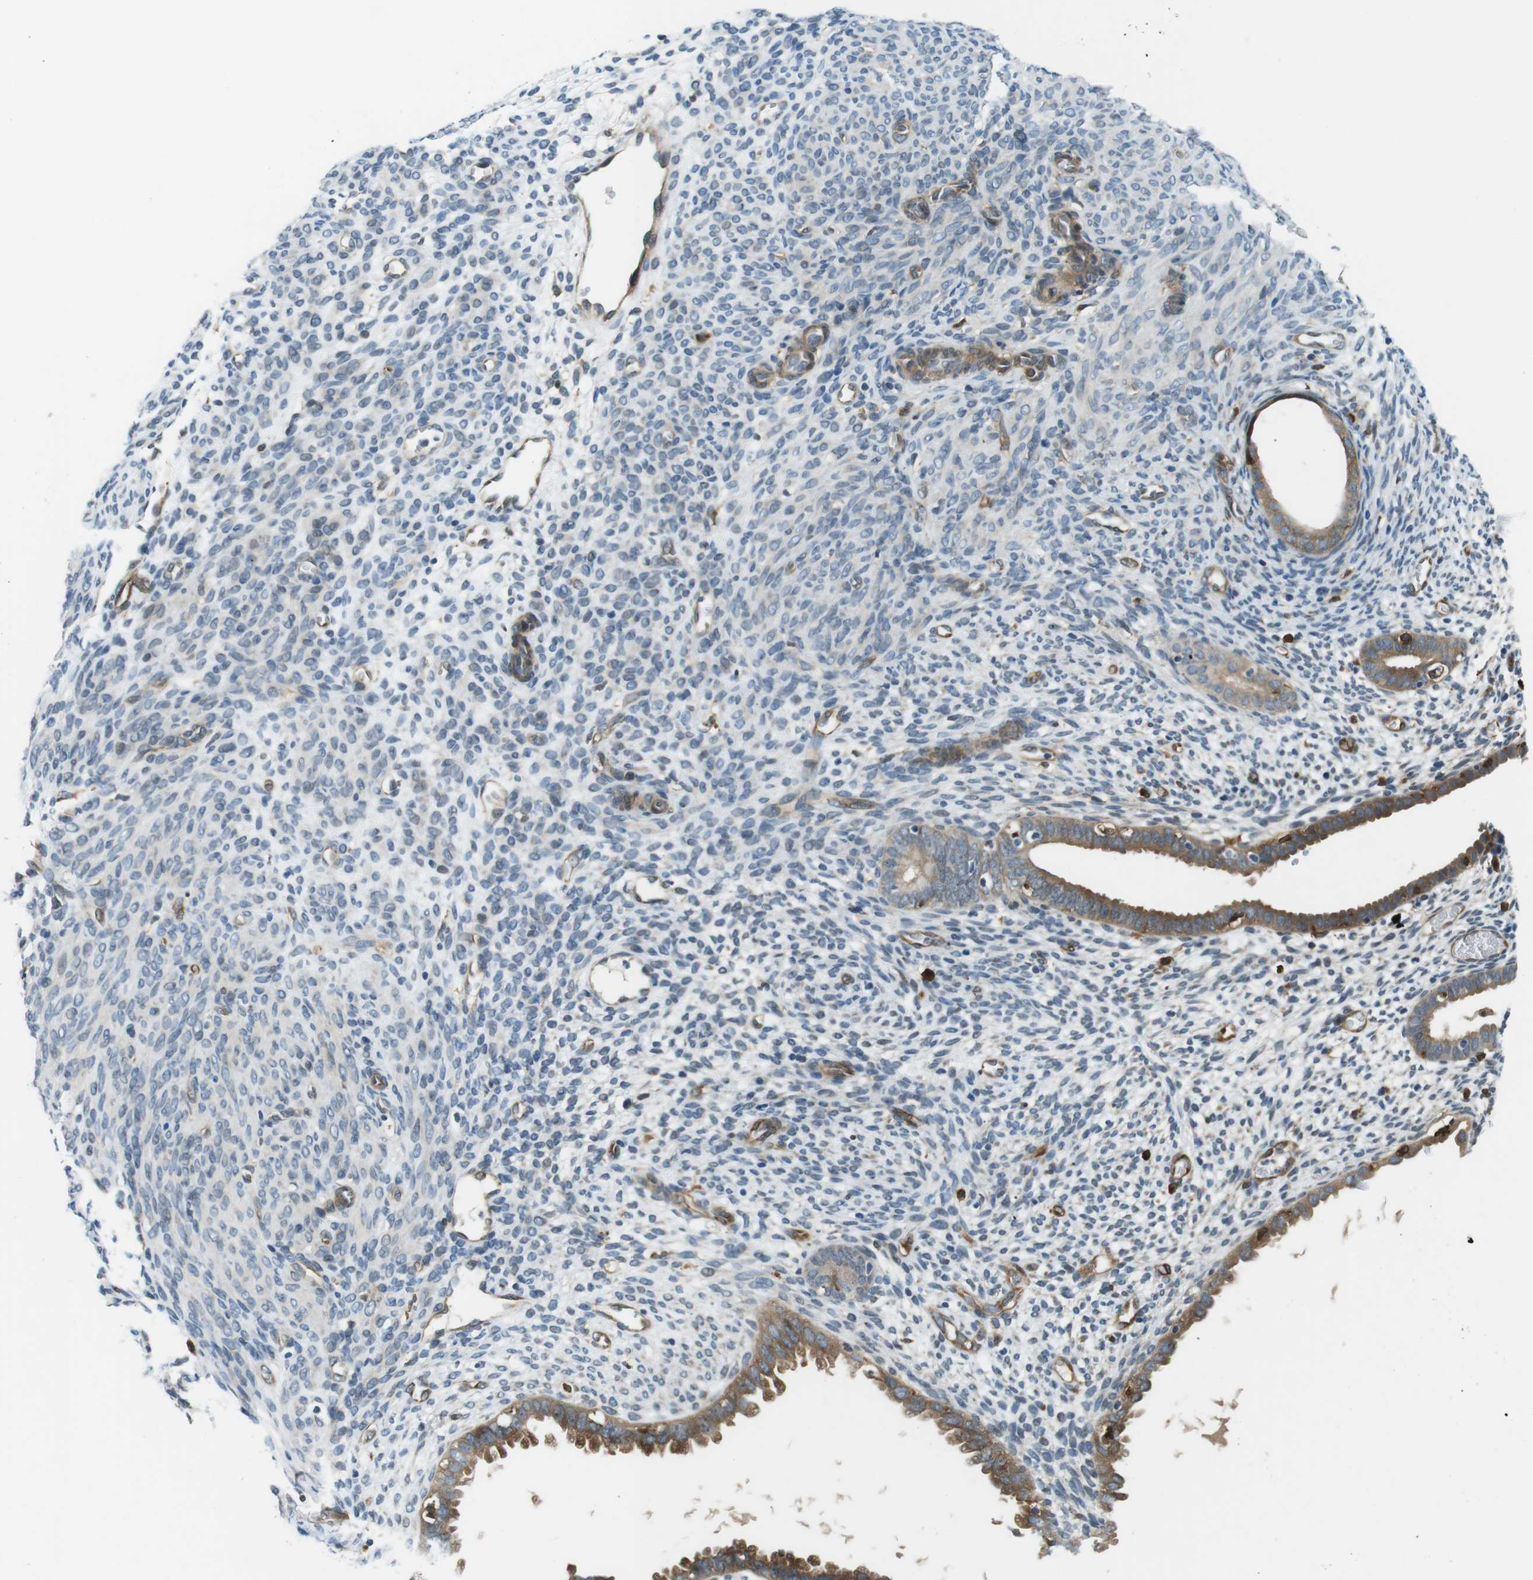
{"staining": {"intensity": "negative", "quantity": "none", "location": "none"}, "tissue": "endometrium", "cell_type": "Cells in endometrial stroma", "image_type": "normal", "snomed": [{"axis": "morphology", "description": "Normal tissue, NOS"}, {"axis": "morphology", "description": "Atrophy, NOS"}, {"axis": "topography", "description": "Uterus"}, {"axis": "topography", "description": "Endometrium"}], "caption": "Immunohistochemistry histopathology image of normal endometrium: human endometrium stained with DAB (3,3'-diaminobenzidine) demonstrates no significant protein positivity in cells in endometrial stroma.", "gene": "PALD1", "patient": {"sex": "female", "age": 68}}